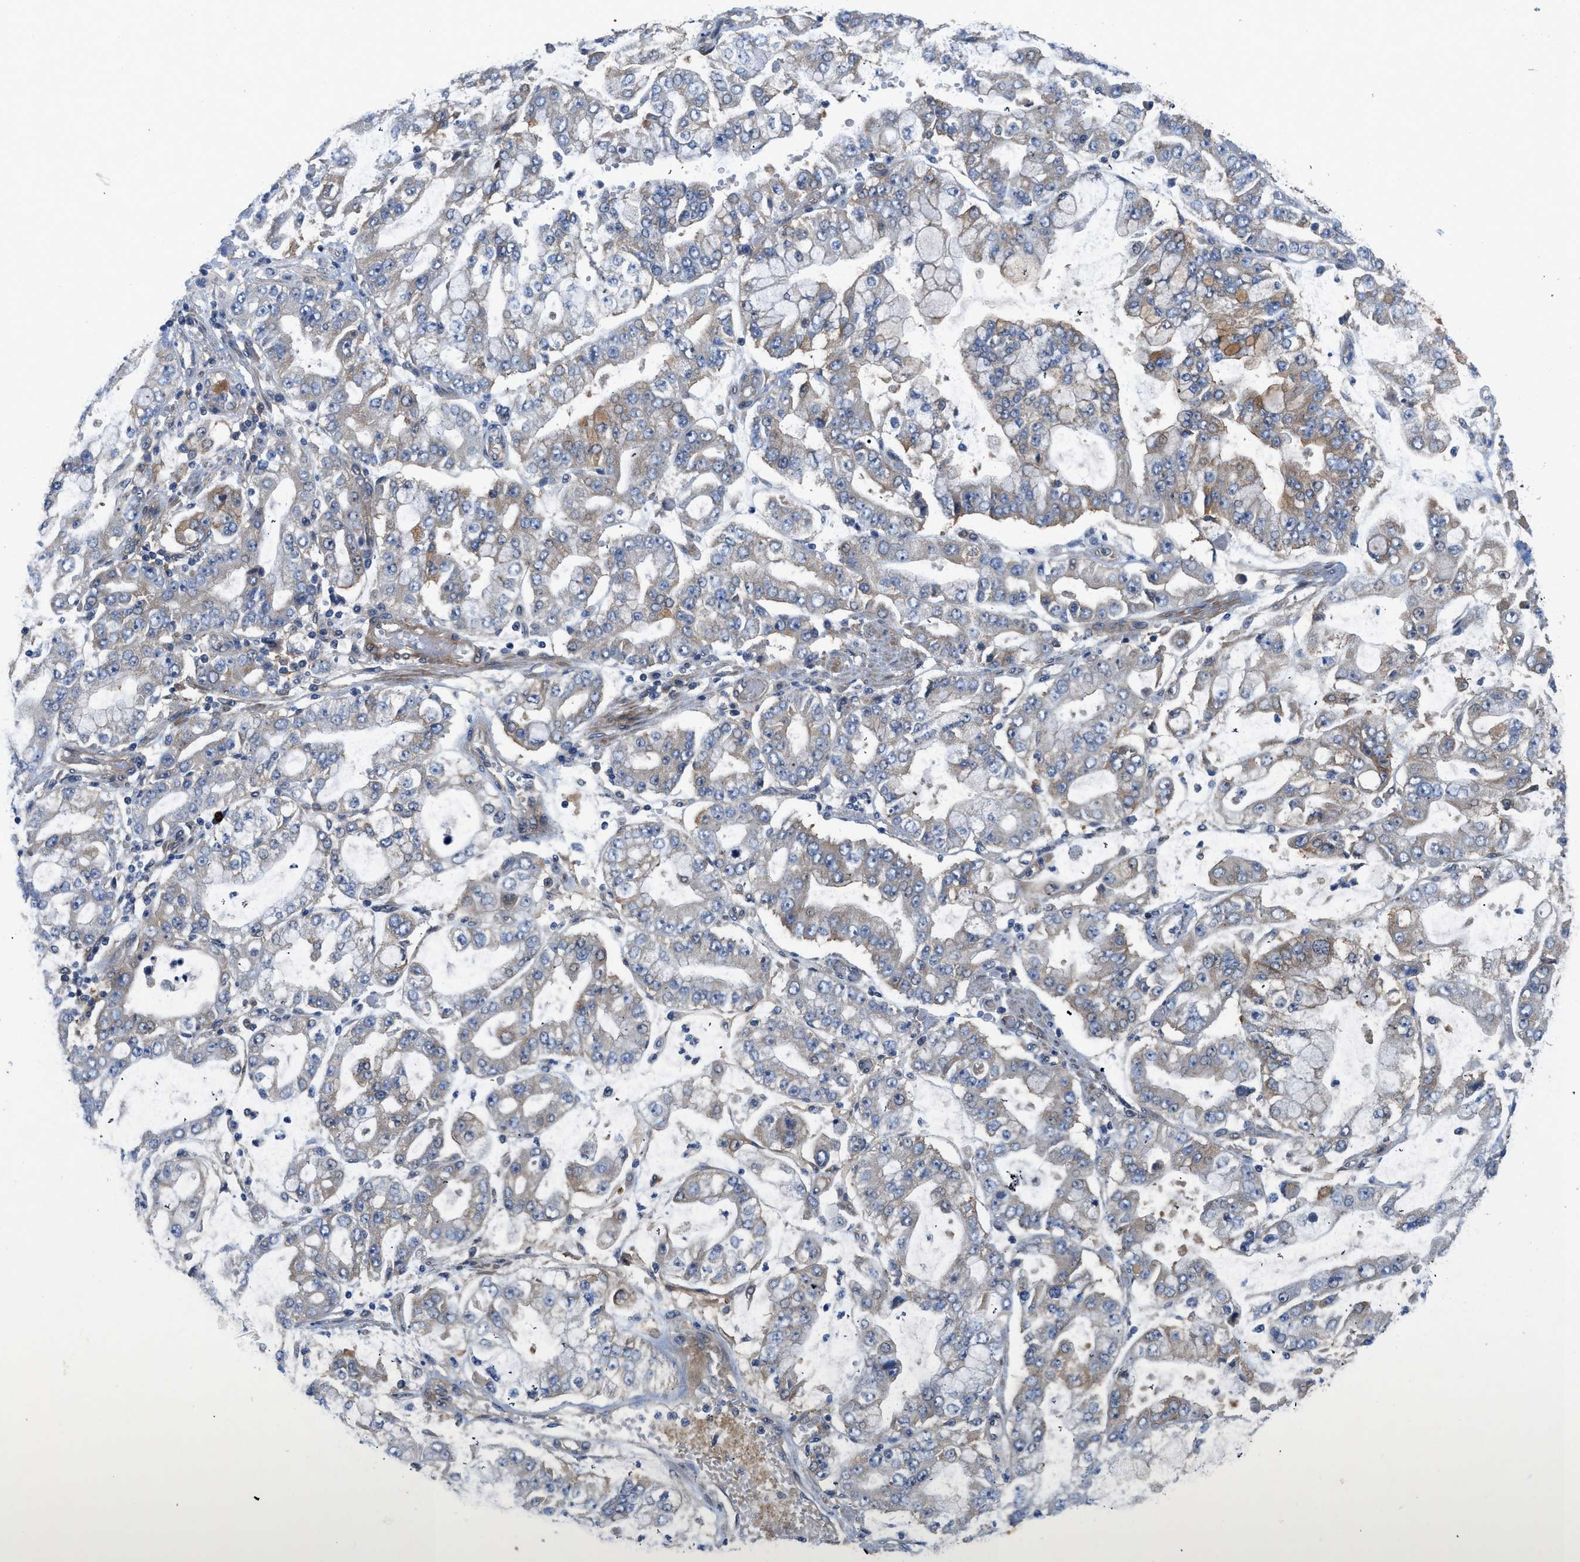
{"staining": {"intensity": "weak", "quantity": "<25%", "location": "cytoplasmic/membranous"}, "tissue": "stomach cancer", "cell_type": "Tumor cells", "image_type": "cancer", "snomed": [{"axis": "morphology", "description": "Adenocarcinoma, NOS"}, {"axis": "topography", "description": "Stomach"}], "caption": "This is an immunohistochemistry micrograph of stomach adenocarcinoma. There is no staining in tumor cells.", "gene": "PANX1", "patient": {"sex": "male", "age": 76}}